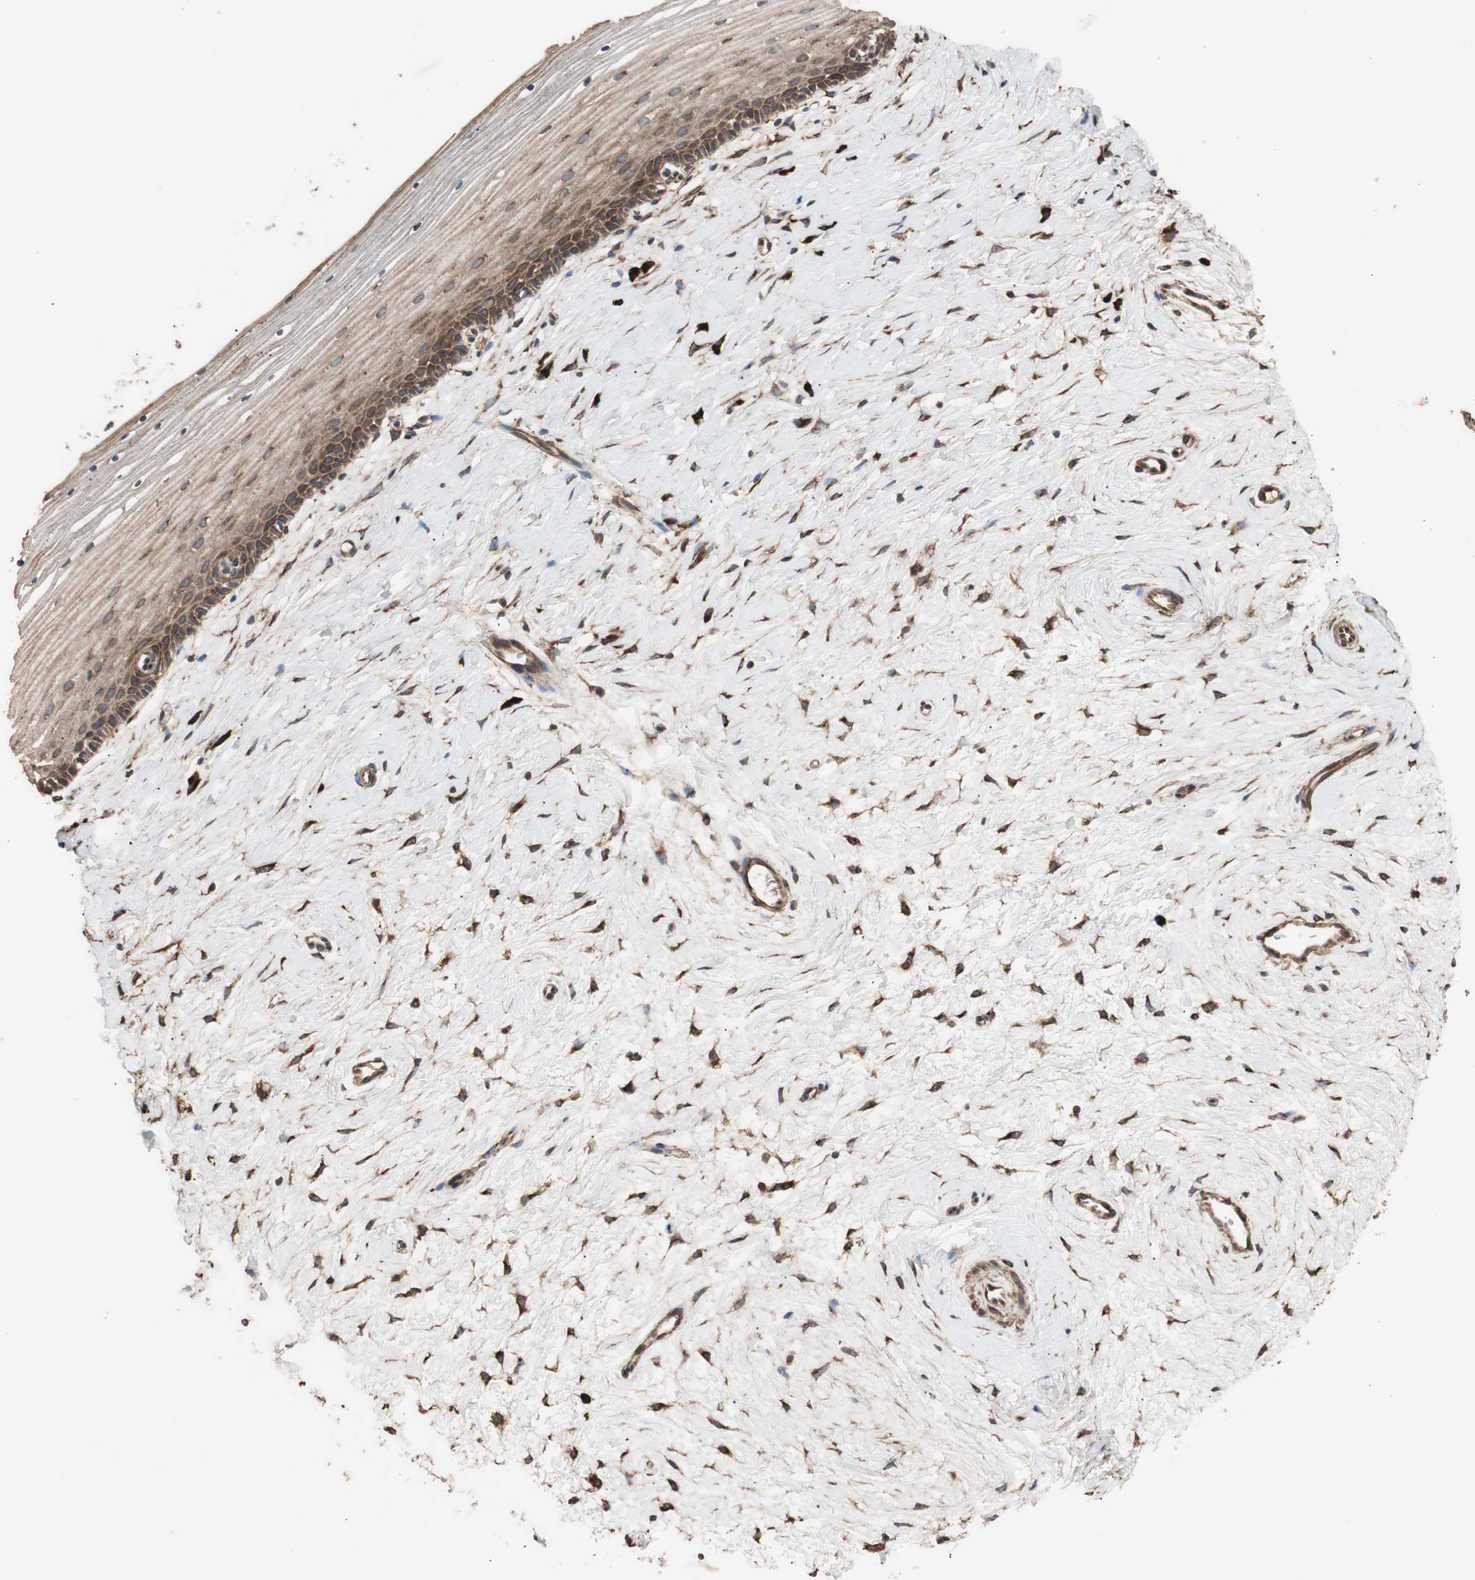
{"staining": {"intensity": "moderate", "quantity": ">75%", "location": "cytoplasmic/membranous"}, "tissue": "cervix", "cell_type": "Glandular cells", "image_type": "normal", "snomed": [{"axis": "morphology", "description": "Normal tissue, NOS"}, {"axis": "topography", "description": "Cervix"}], "caption": "Protein expression analysis of unremarkable human cervix reveals moderate cytoplasmic/membranous positivity in approximately >75% of glandular cells.", "gene": "LZTS1", "patient": {"sex": "female", "age": 39}}